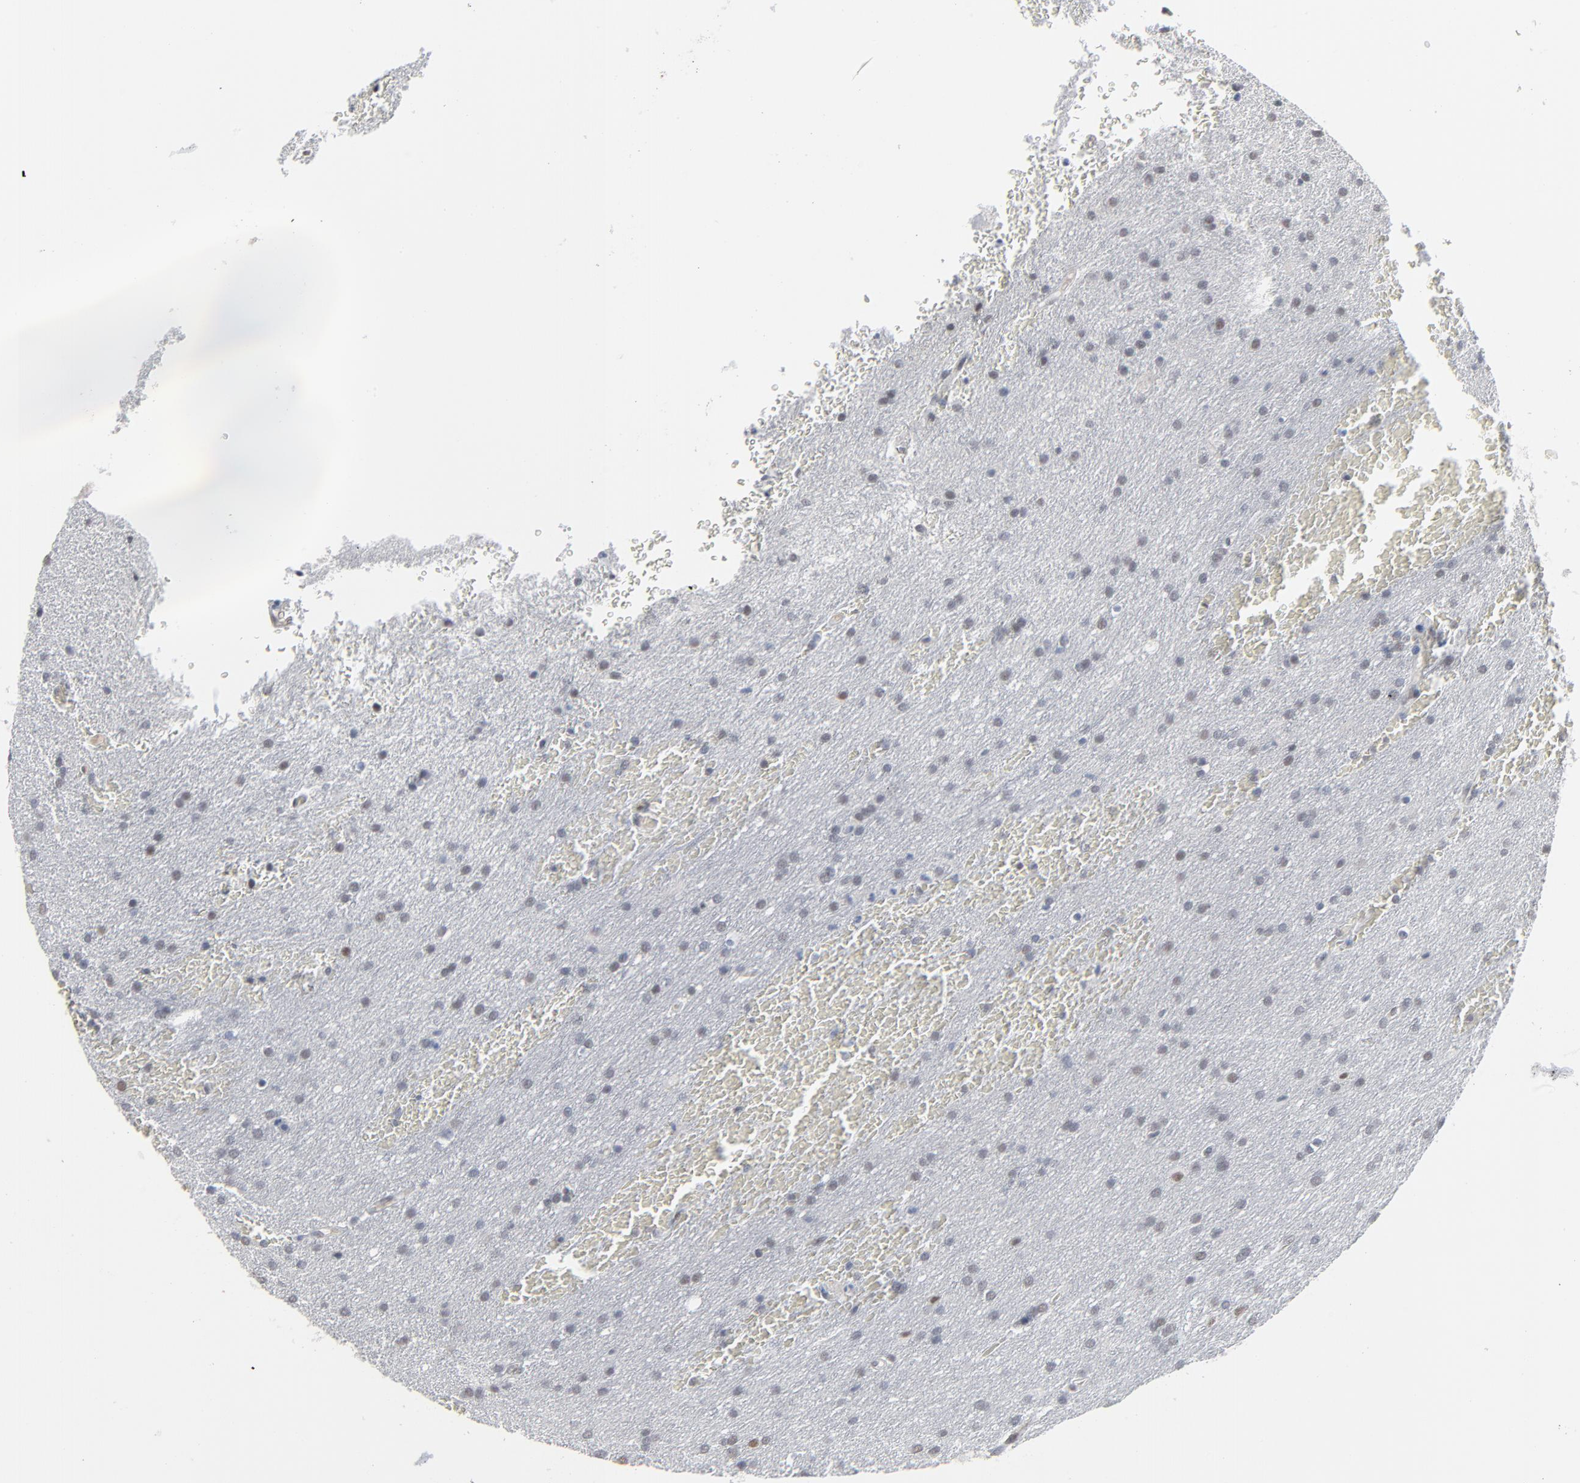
{"staining": {"intensity": "negative", "quantity": "none", "location": "none"}, "tissue": "glioma", "cell_type": "Tumor cells", "image_type": "cancer", "snomed": [{"axis": "morphology", "description": "Glioma, malignant, Low grade"}, {"axis": "topography", "description": "Brain"}], "caption": "Human glioma stained for a protein using immunohistochemistry (IHC) shows no positivity in tumor cells.", "gene": "ATF7", "patient": {"sex": "female", "age": 32}}